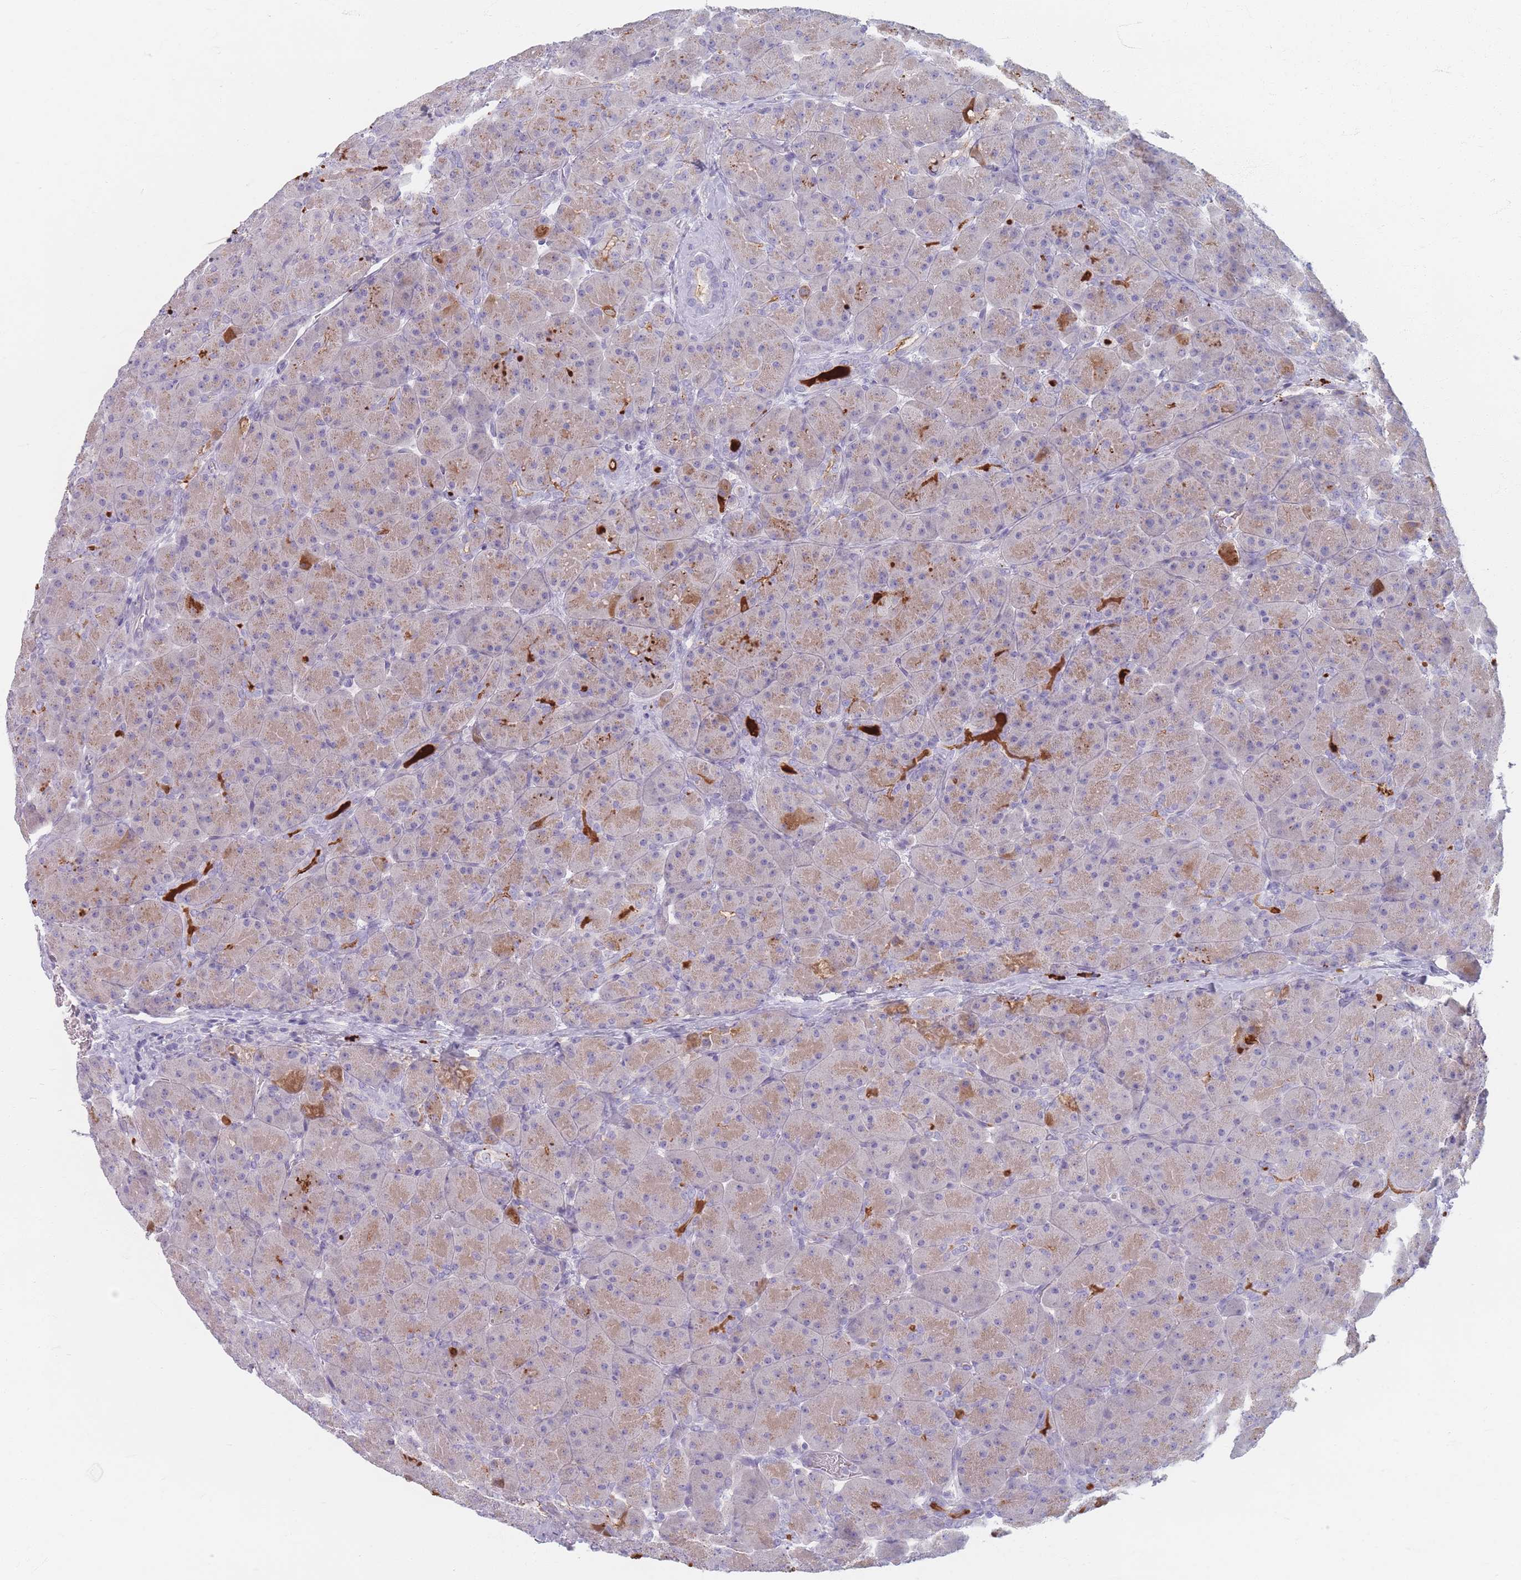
{"staining": {"intensity": "strong", "quantity": "<25%", "location": "cytoplasmic/membranous"}, "tissue": "pancreas", "cell_type": "Exocrine glandular cells", "image_type": "normal", "snomed": [{"axis": "morphology", "description": "Normal tissue, NOS"}, {"axis": "topography", "description": "Pancreas"}], "caption": "DAB immunohistochemical staining of benign human pancreas demonstrates strong cytoplasmic/membranous protein staining in about <25% of exocrine glandular cells. (Brightfield microscopy of DAB IHC at high magnification).", "gene": "PIGM", "patient": {"sex": "male", "age": 66}}